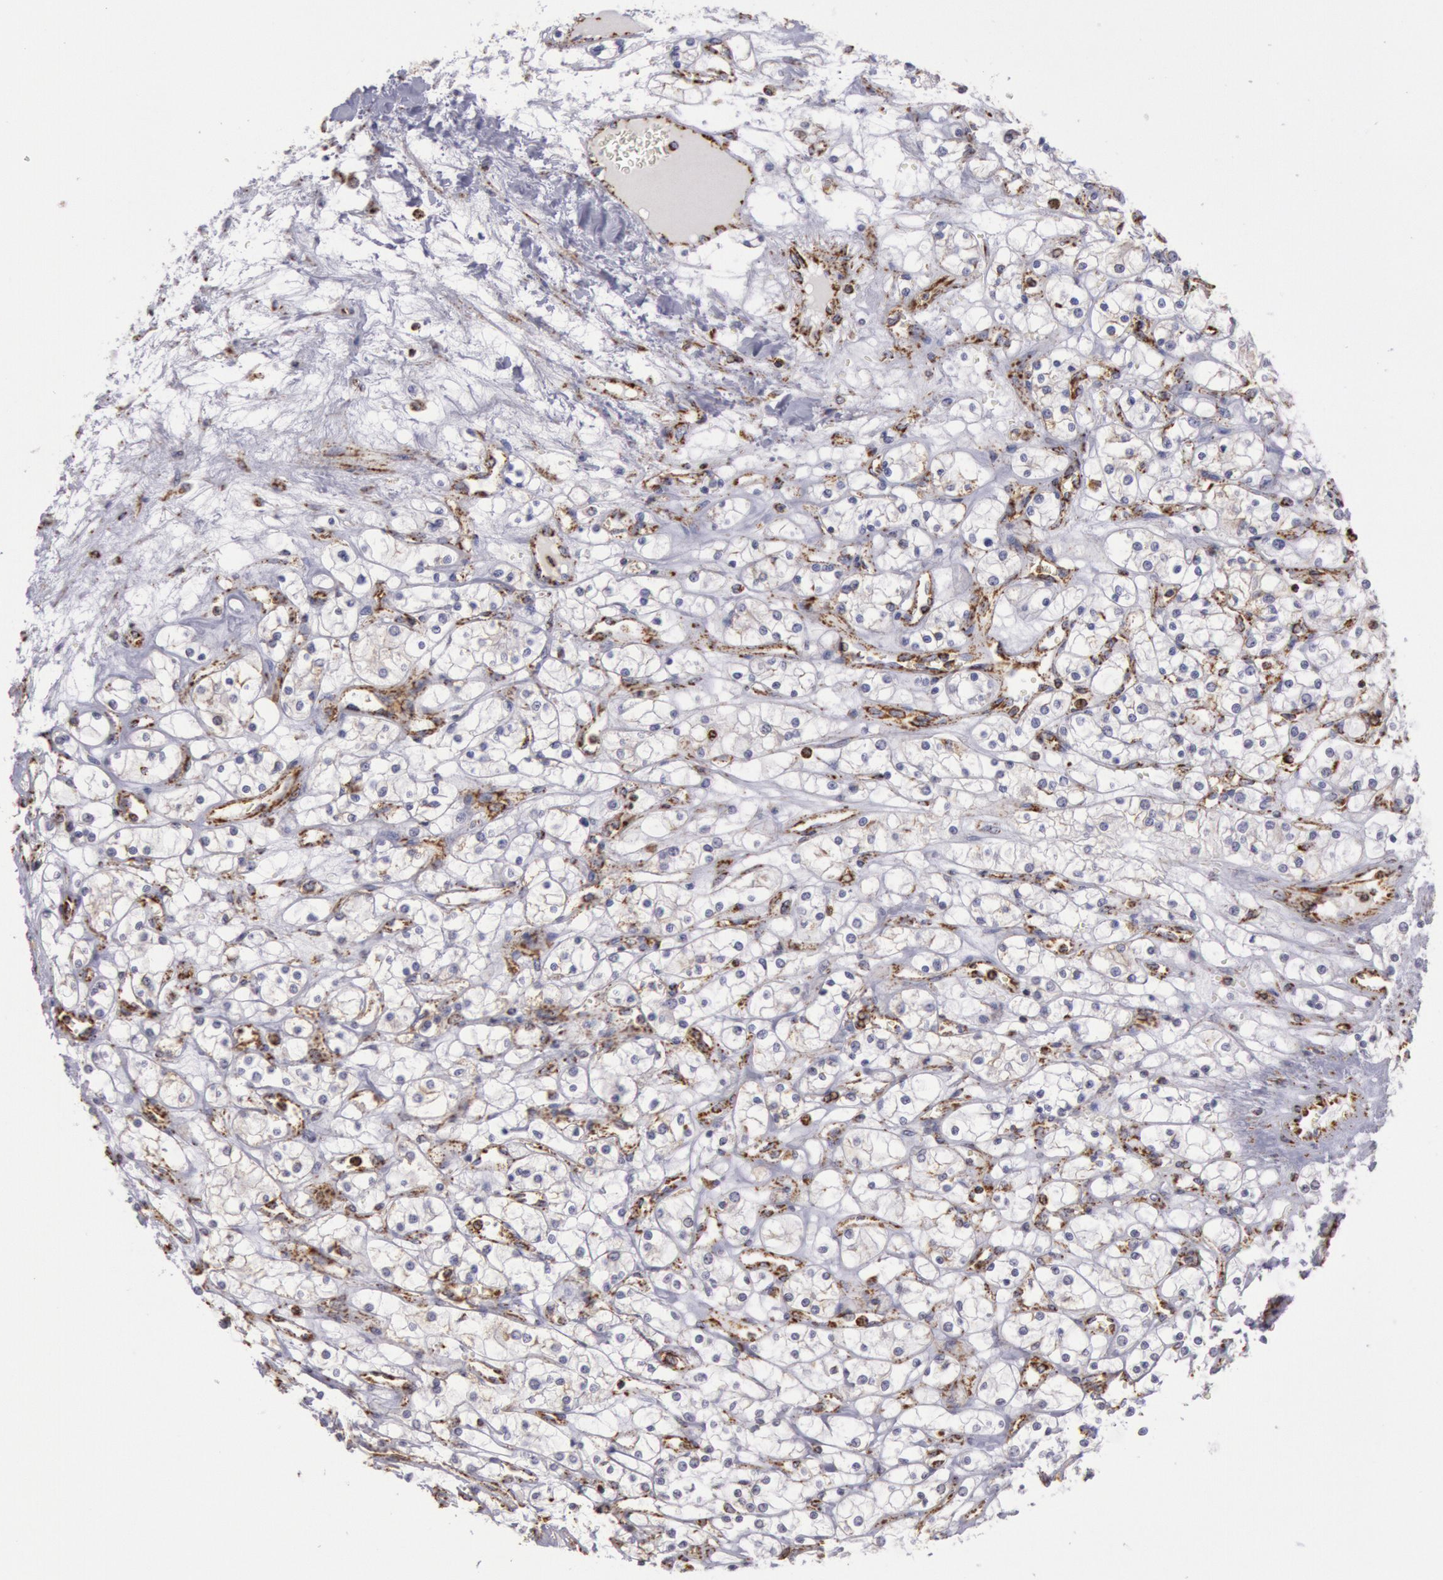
{"staining": {"intensity": "weak", "quantity": "<25%", "location": "cytoplasmic/membranous"}, "tissue": "renal cancer", "cell_type": "Tumor cells", "image_type": "cancer", "snomed": [{"axis": "morphology", "description": "Adenocarcinoma, NOS"}, {"axis": "topography", "description": "Kidney"}], "caption": "Renal cancer was stained to show a protein in brown. There is no significant expression in tumor cells.", "gene": "CYC1", "patient": {"sex": "male", "age": 61}}